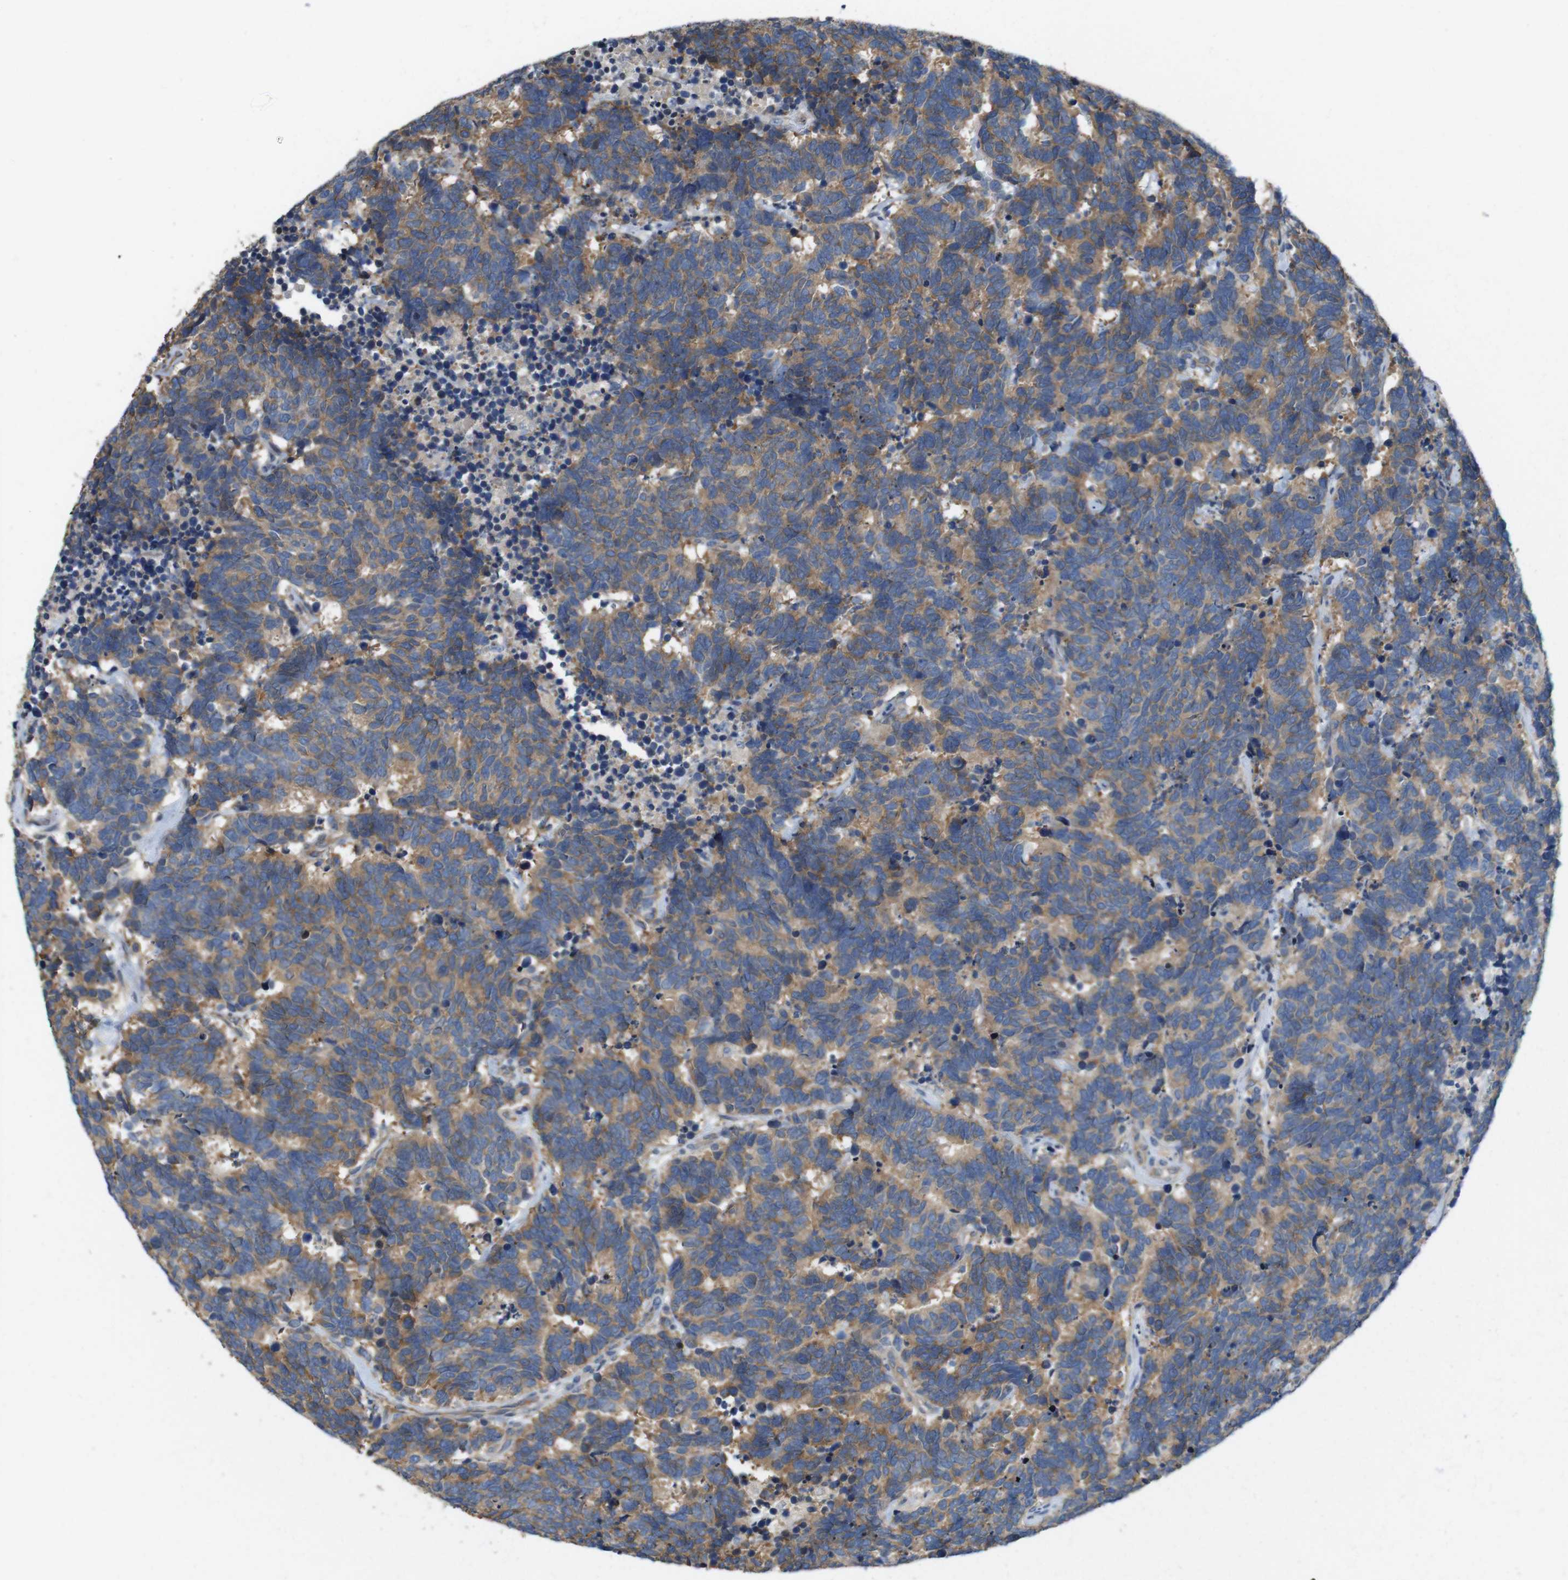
{"staining": {"intensity": "moderate", "quantity": ">75%", "location": "cytoplasmic/membranous"}, "tissue": "carcinoid", "cell_type": "Tumor cells", "image_type": "cancer", "snomed": [{"axis": "morphology", "description": "Carcinoma, NOS"}, {"axis": "morphology", "description": "Carcinoid, malignant, NOS"}, {"axis": "topography", "description": "Urinary bladder"}], "caption": "IHC staining of carcinoid, which reveals medium levels of moderate cytoplasmic/membranous expression in about >75% of tumor cells indicating moderate cytoplasmic/membranous protein staining. The staining was performed using DAB (3,3'-diaminobenzidine) (brown) for protein detection and nuclei were counterstained in hematoxylin (blue).", "gene": "PCDH10", "patient": {"sex": "male", "age": 57}}